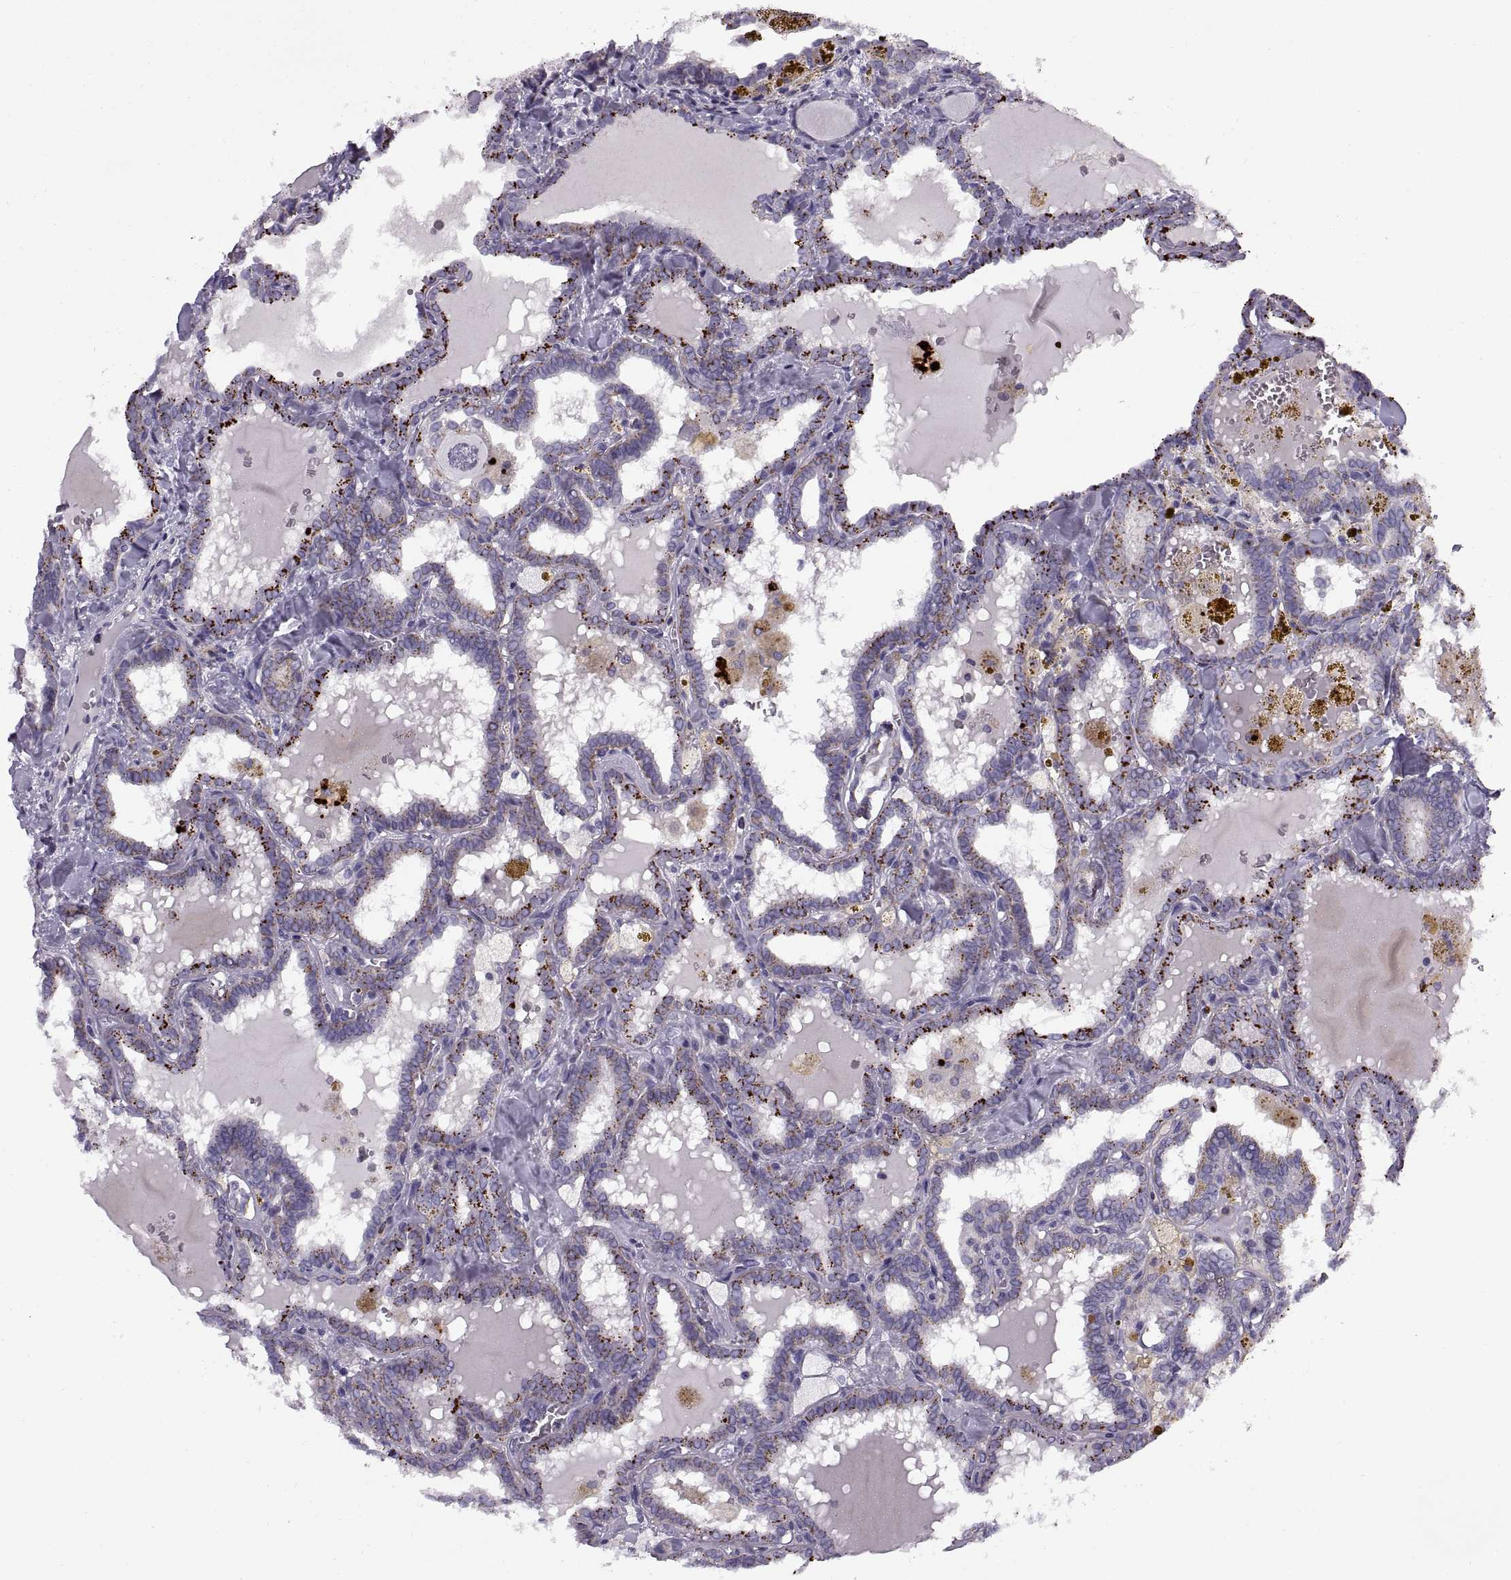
{"staining": {"intensity": "negative", "quantity": "none", "location": "none"}, "tissue": "thyroid cancer", "cell_type": "Tumor cells", "image_type": "cancer", "snomed": [{"axis": "morphology", "description": "Papillary adenocarcinoma, NOS"}, {"axis": "topography", "description": "Thyroid gland"}], "caption": "Papillary adenocarcinoma (thyroid) was stained to show a protein in brown. There is no significant staining in tumor cells. (Brightfield microscopy of DAB IHC at high magnification).", "gene": "CALCR", "patient": {"sex": "female", "age": 39}}